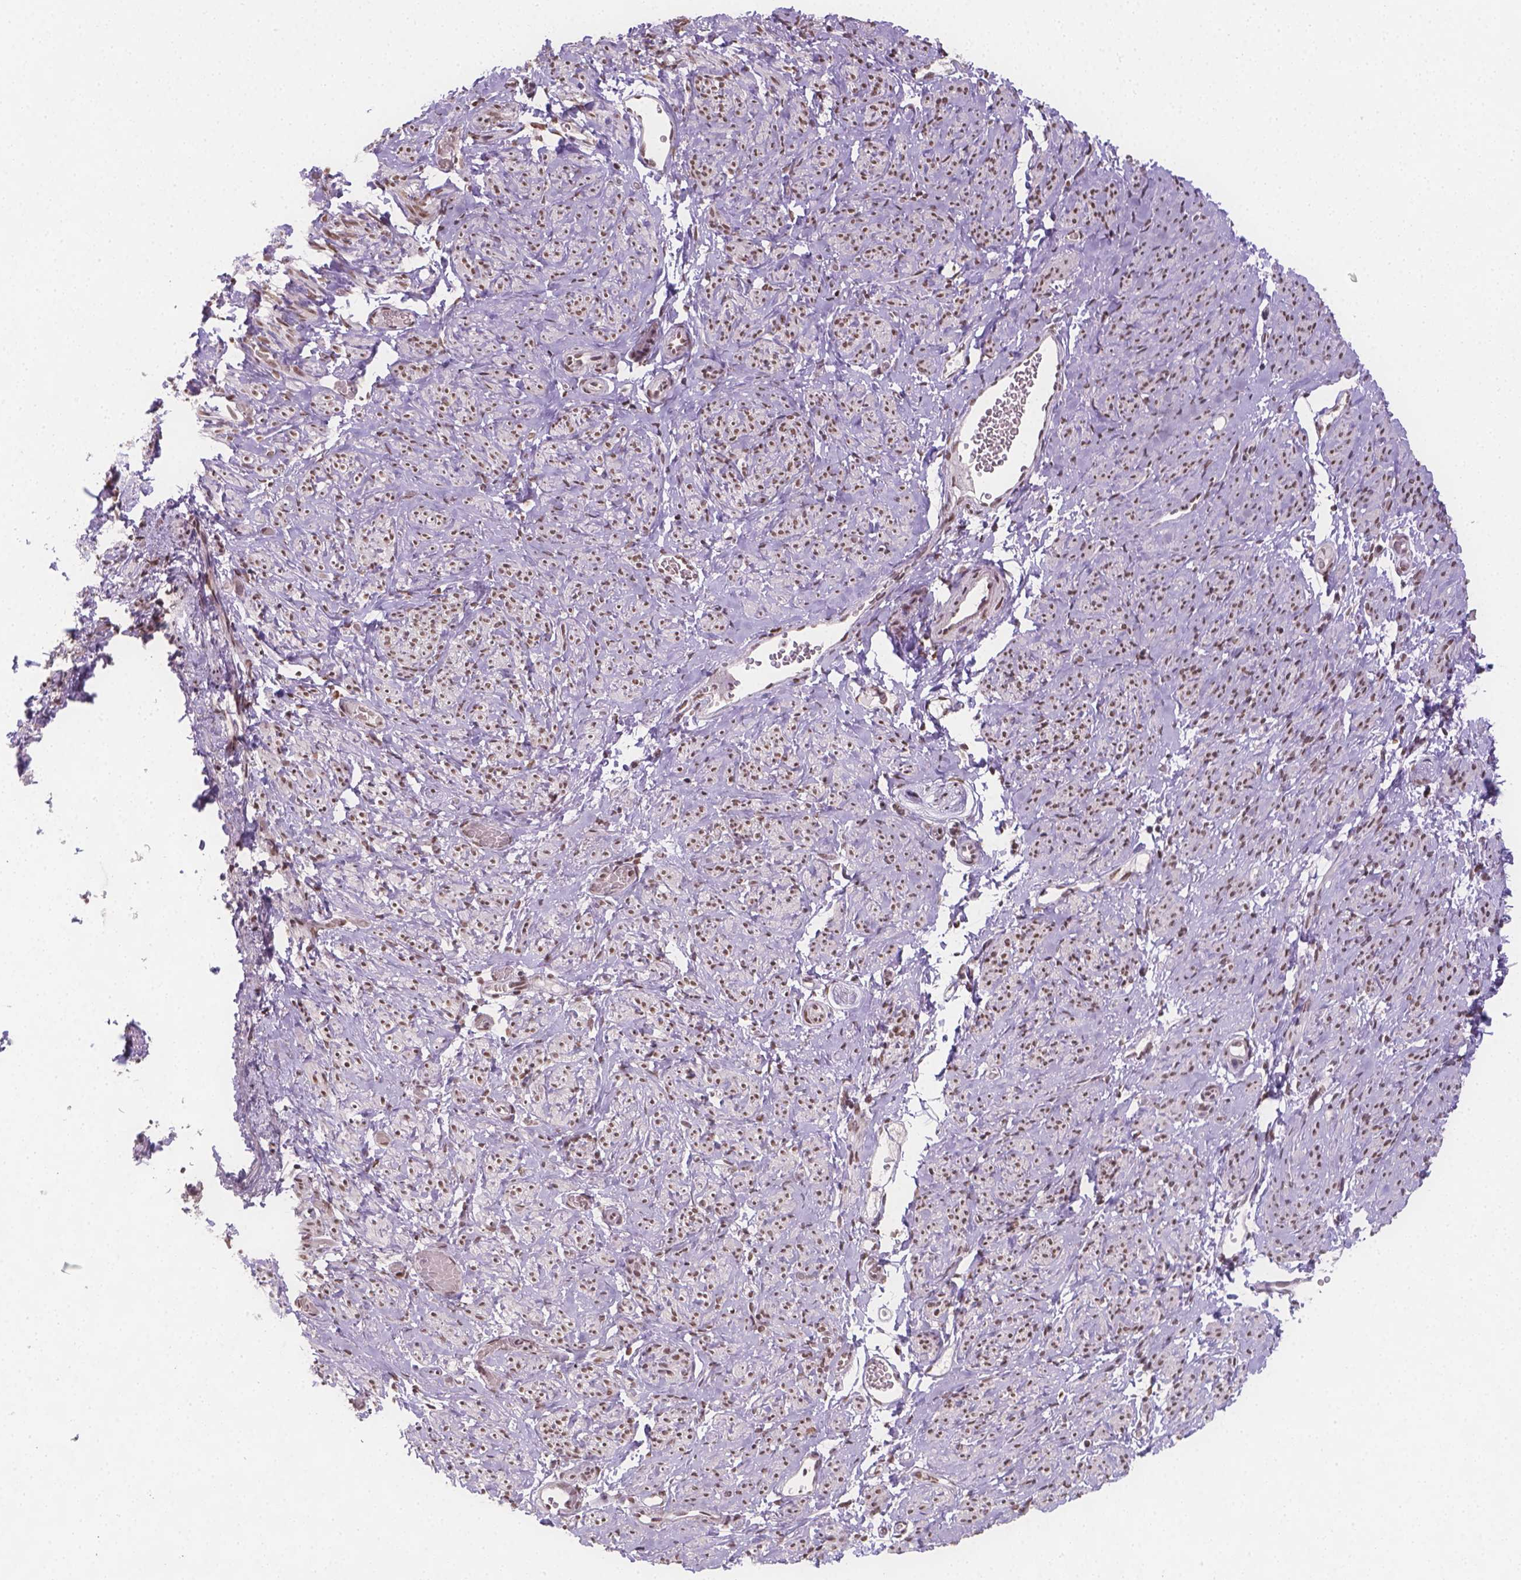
{"staining": {"intensity": "strong", "quantity": ">75%", "location": "nuclear"}, "tissue": "smooth muscle", "cell_type": "Smooth muscle cells", "image_type": "normal", "snomed": [{"axis": "morphology", "description": "Normal tissue, NOS"}, {"axis": "topography", "description": "Smooth muscle"}], "caption": "IHC histopathology image of normal human smooth muscle stained for a protein (brown), which displays high levels of strong nuclear staining in approximately >75% of smooth muscle cells.", "gene": "FANCE", "patient": {"sex": "female", "age": 65}}